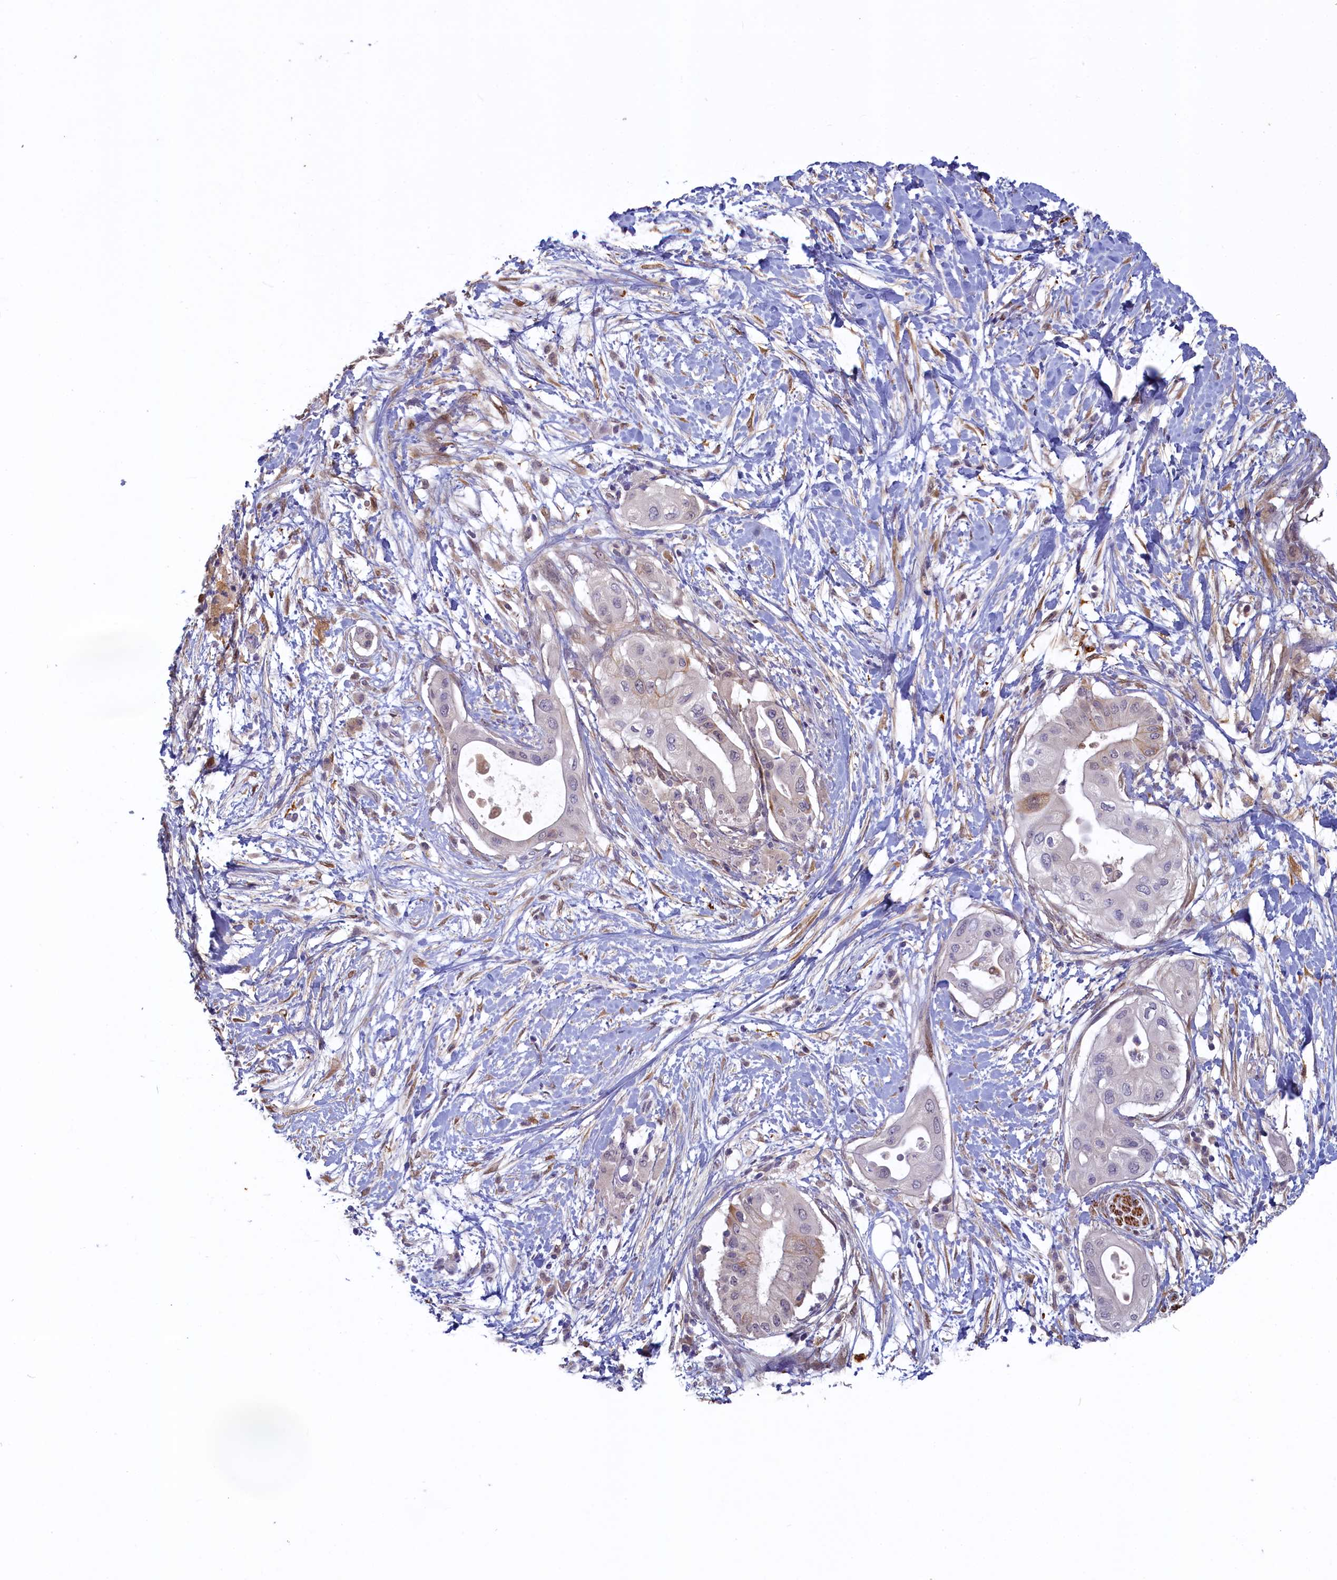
{"staining": {"intensity": "moderate", "quantity": "<25%", "location": "cytoplasmic/membranous"}, "tissue": "pancreatic cancer", "cell_type": "Tumor cells", "image_type": "cancer", "snomed": [{"axis": "morphology", "description": "Adenocarcinoma, NOS"}, {"axis": "topography", "description": "Pancreas"}], "caption": "Adenocarcinoma (pancreatic) tissue displays moderate cytoplasmic/membranous positivity in about <25% of tumor cells, visualized by immunohistochemistry.", "gene": "UCHL3", "patient": {"sex": "male", "age": 68}}